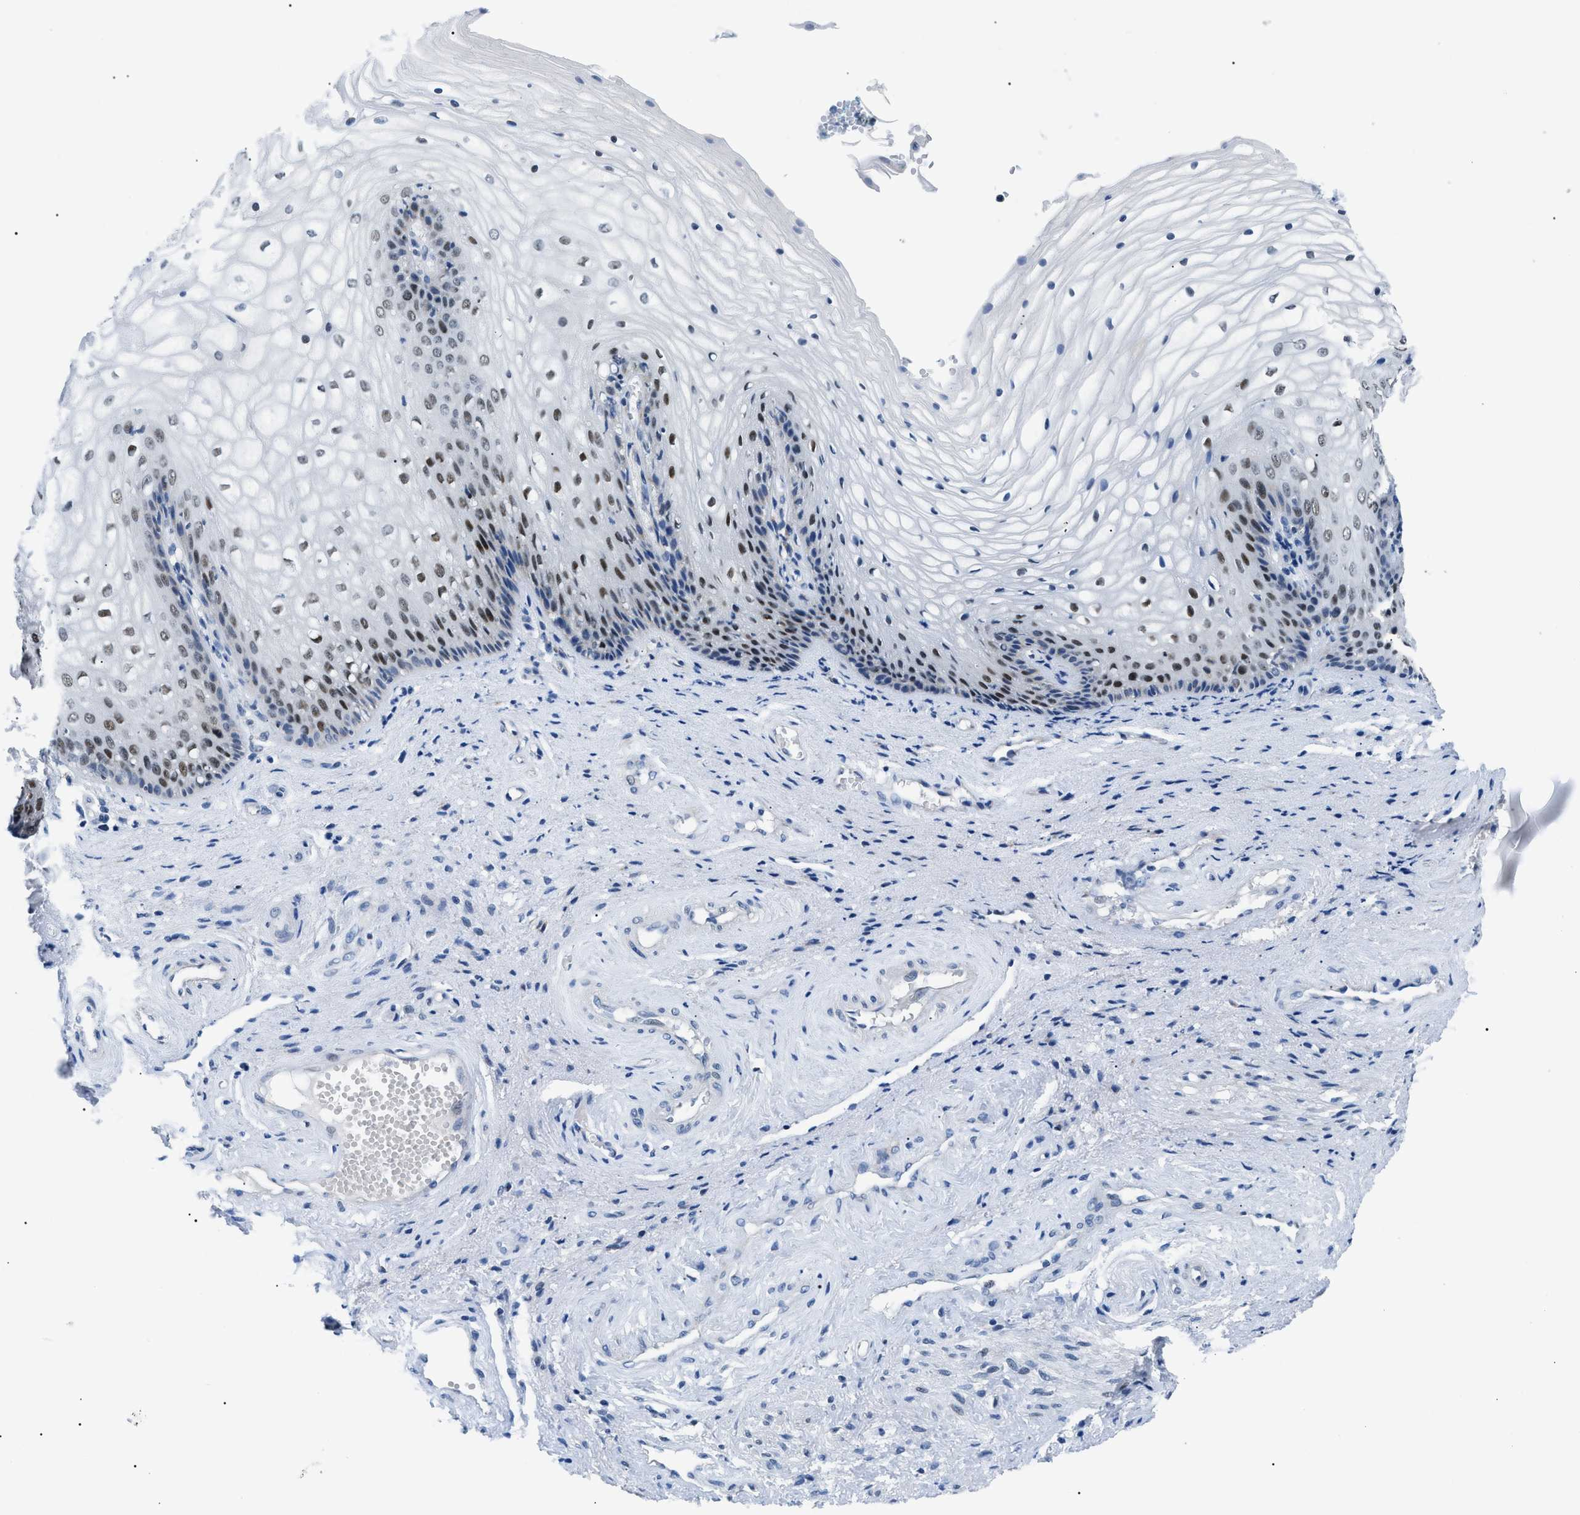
{"staining": {"intensity": "moderate", "quantity": "25%-75%", "location": "nuclear"}, "tissue": "vagina", "cell_type": "Squamous epithelial cells", "image_type": "normal", "snomed": [{"axis": "morphology", "description": "Normal tissue, NOS"}, {"axis": "topography", "description": "Vagina"}], "caption": "The histopathology image demonstrates immunohistochemical staining of normal vagina. There is moderate nuclear expression is identified in about 25%-75% of squamous epithelial cells.", "gene": "SMARCC1", "patient": {"sex": "female", "age": 34}}